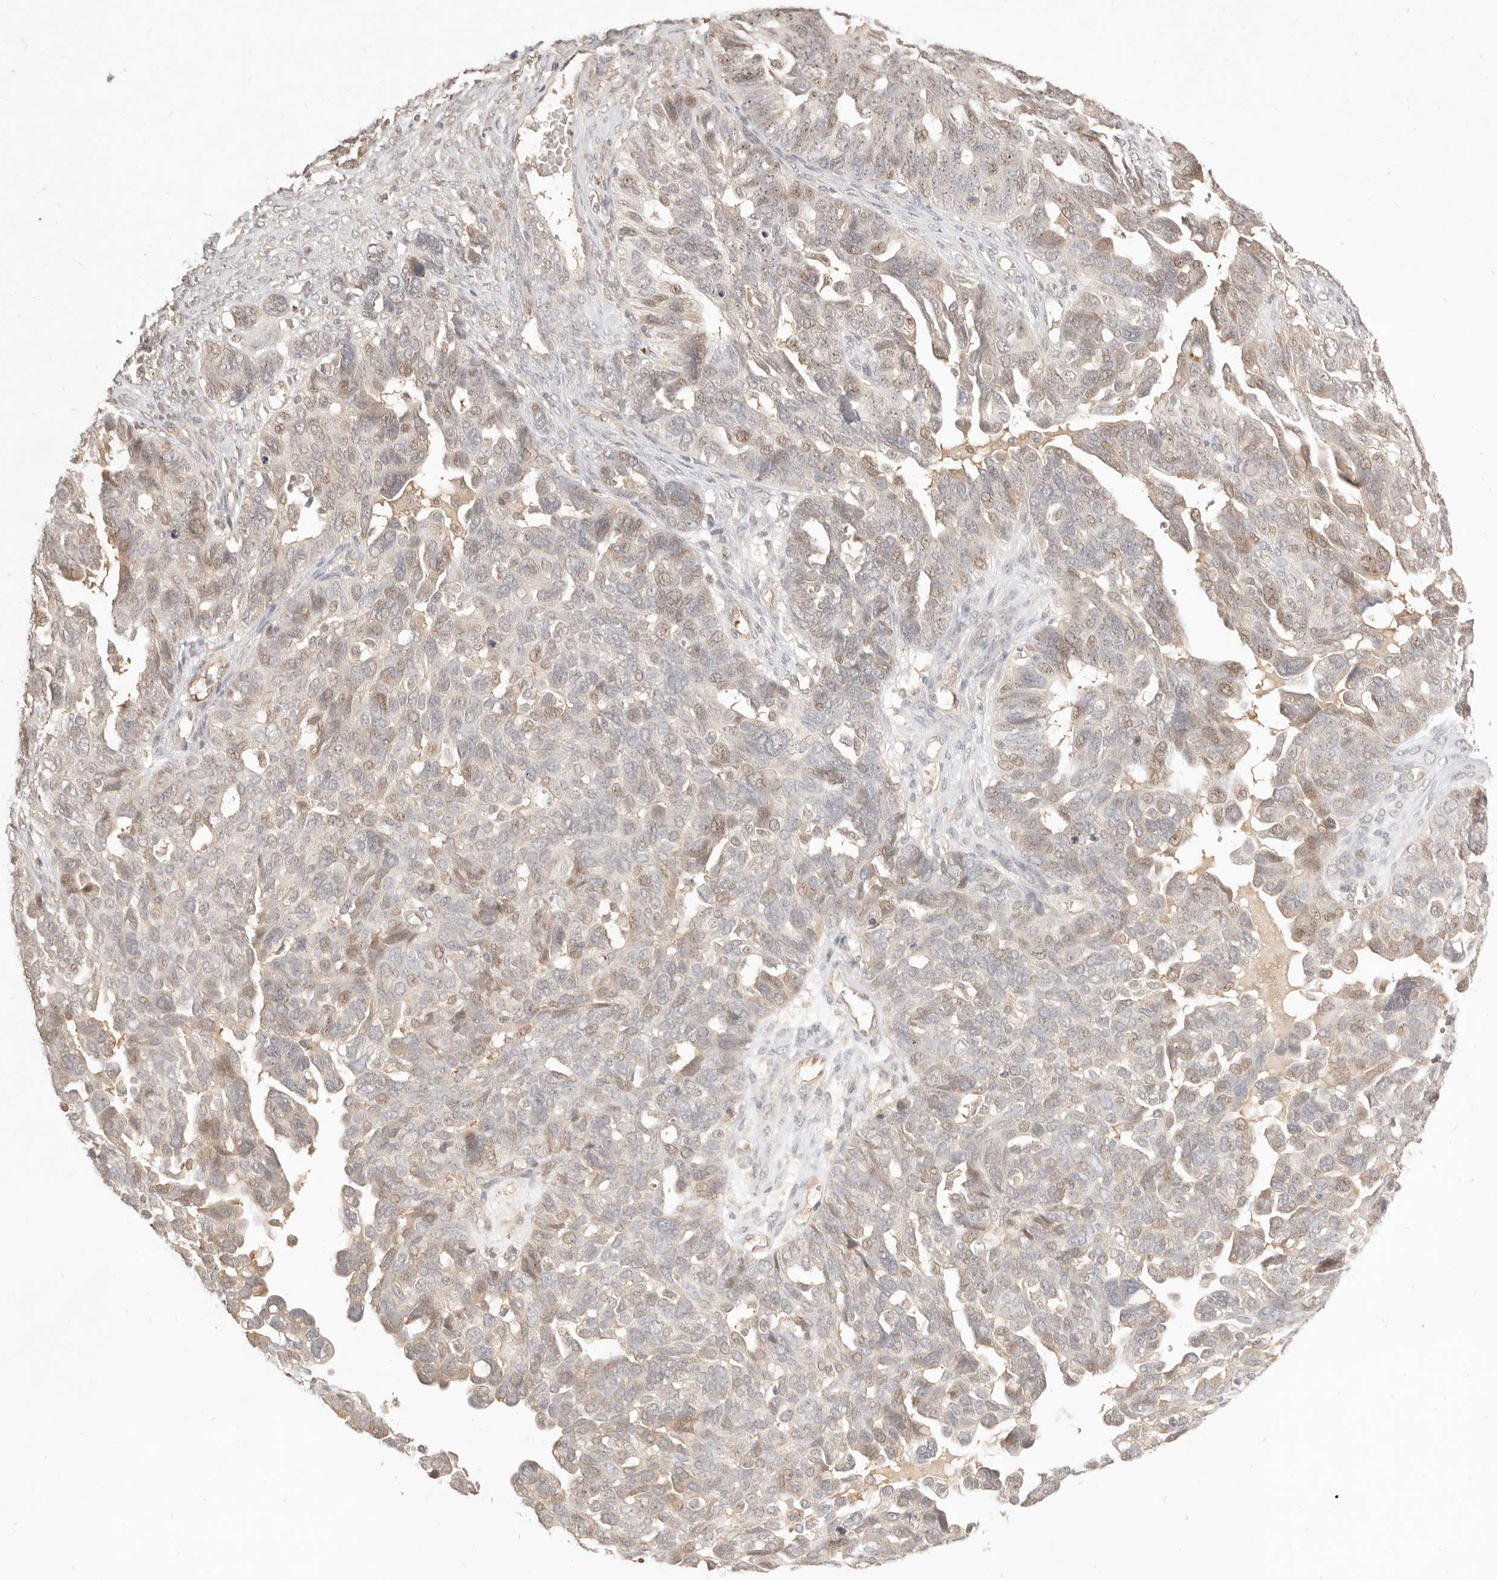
{"staining": {"intensity": "moderate", "quantity": "25%-75%", "location": "nuclear"}, "tissue": "ovarian cancer", "cell_type": "Tumor cells", "image_type": "cancer", "snomed": [{"axis": "morphology", "description": "Cystadenocarcinoma, serous, NOS"}, {"axis": "topography", "description": "Ovary"}], "caption": "Immunohistochemical staining of human ovarian cancer displays medium levels of moderate nuclear protein staining in about 25%-75% of tumor cells.", "gene": "MEP1A", "patient": {"sex": "female", "age": 79}}